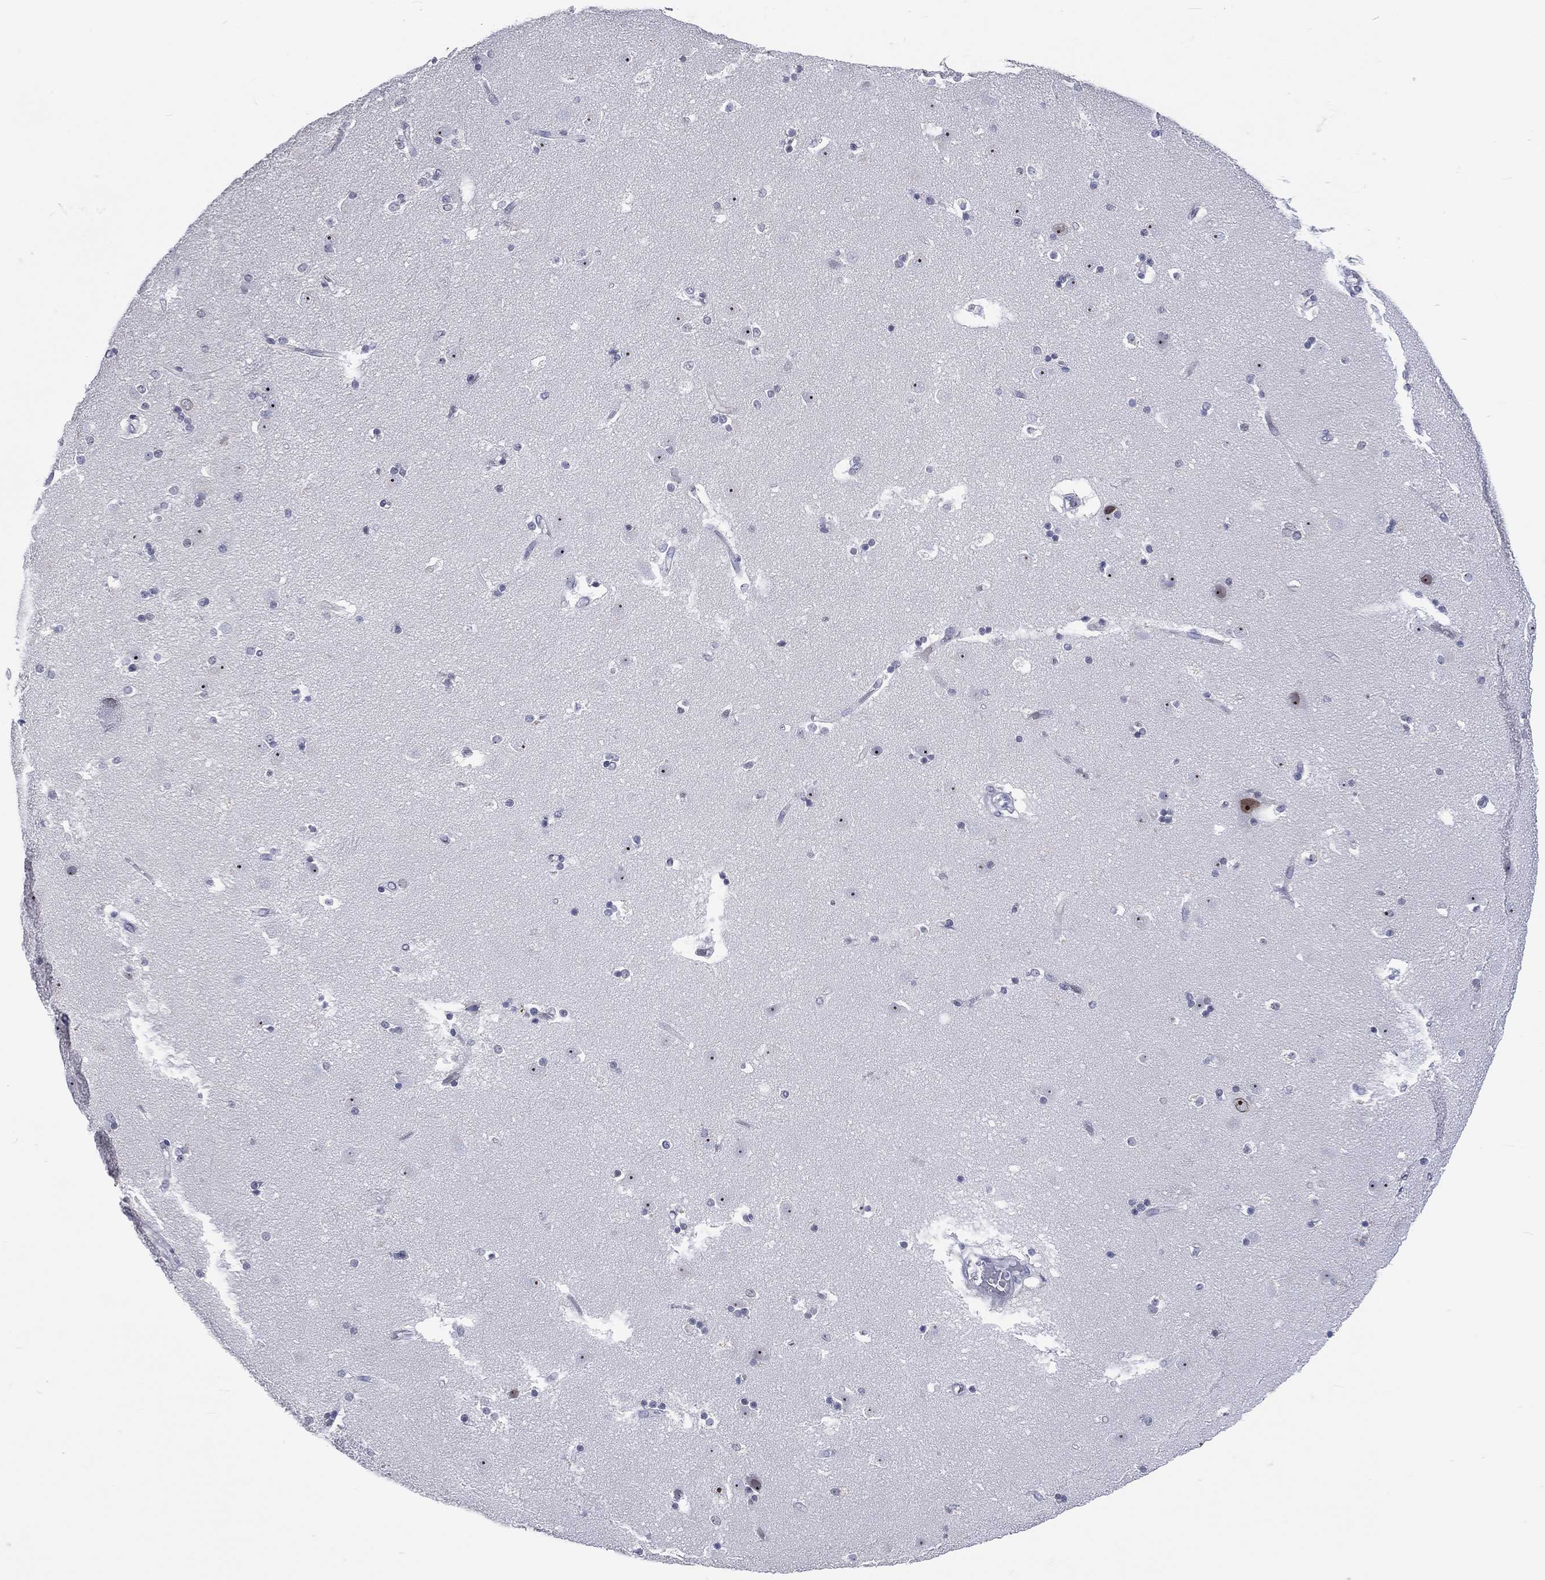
{"staining": {"intensity": "negative", "quantity": "none", "location": "none"}, "tissue": "caudate", "cell_type": "Glial cells", "image_type": "normal", "snomed": [{"axis": "morphology", "description": "Normal tissue, NOS"}, {"axis": "topography", "description": "Lateral ventricle wall"}], "caption": "An immunohistochemistry image of benign caudate is shown. There is no staining in glial cells of caudate. Nuclei are stained in blue.", "gene": "SSX1", "patient": {"sex": "male", "age": 51}}